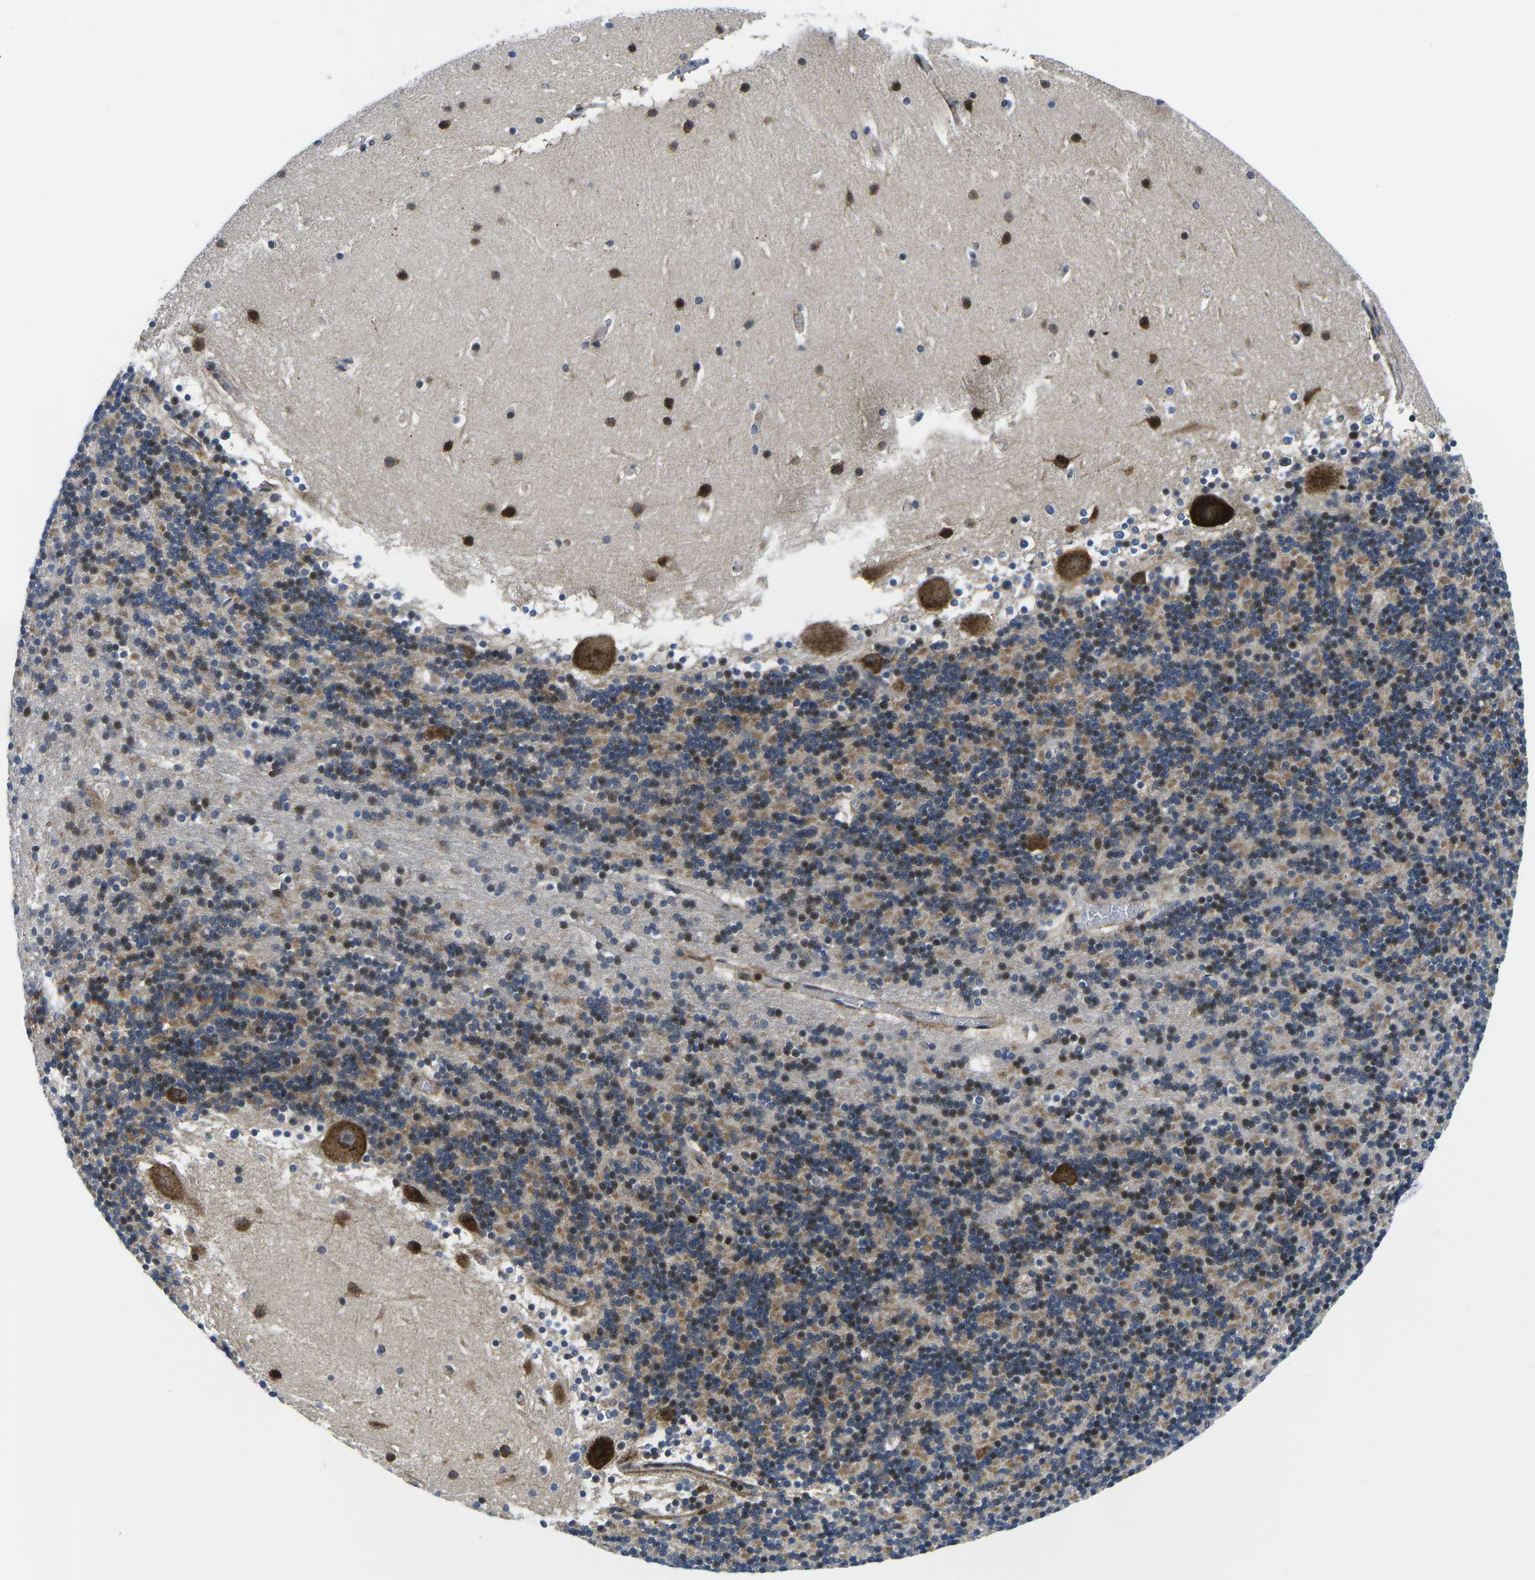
{"staining": {"intensity": "moderate", "quantity": "25%-75%", "location": "cytoplasmic/membranous,nuclear"}, "tissue": "cerebellum", "cell_type": "Cells in granular layer", "image_type": "normal", "snomed": [{"axis": "morphology", "description": "Normal tissue, NOS"}, {"axis": "topography", "description": "Cerebellum"}], "caption": "This is an image of immunohistochemistry (IHC) staining of unremarkable cerebellum, which shows moderate staining in the cytoplasmic/membranous,nuclear of cells in granular layer.", "gene": "EIF4E", "patient": {"sex": "male", "age": 45}}